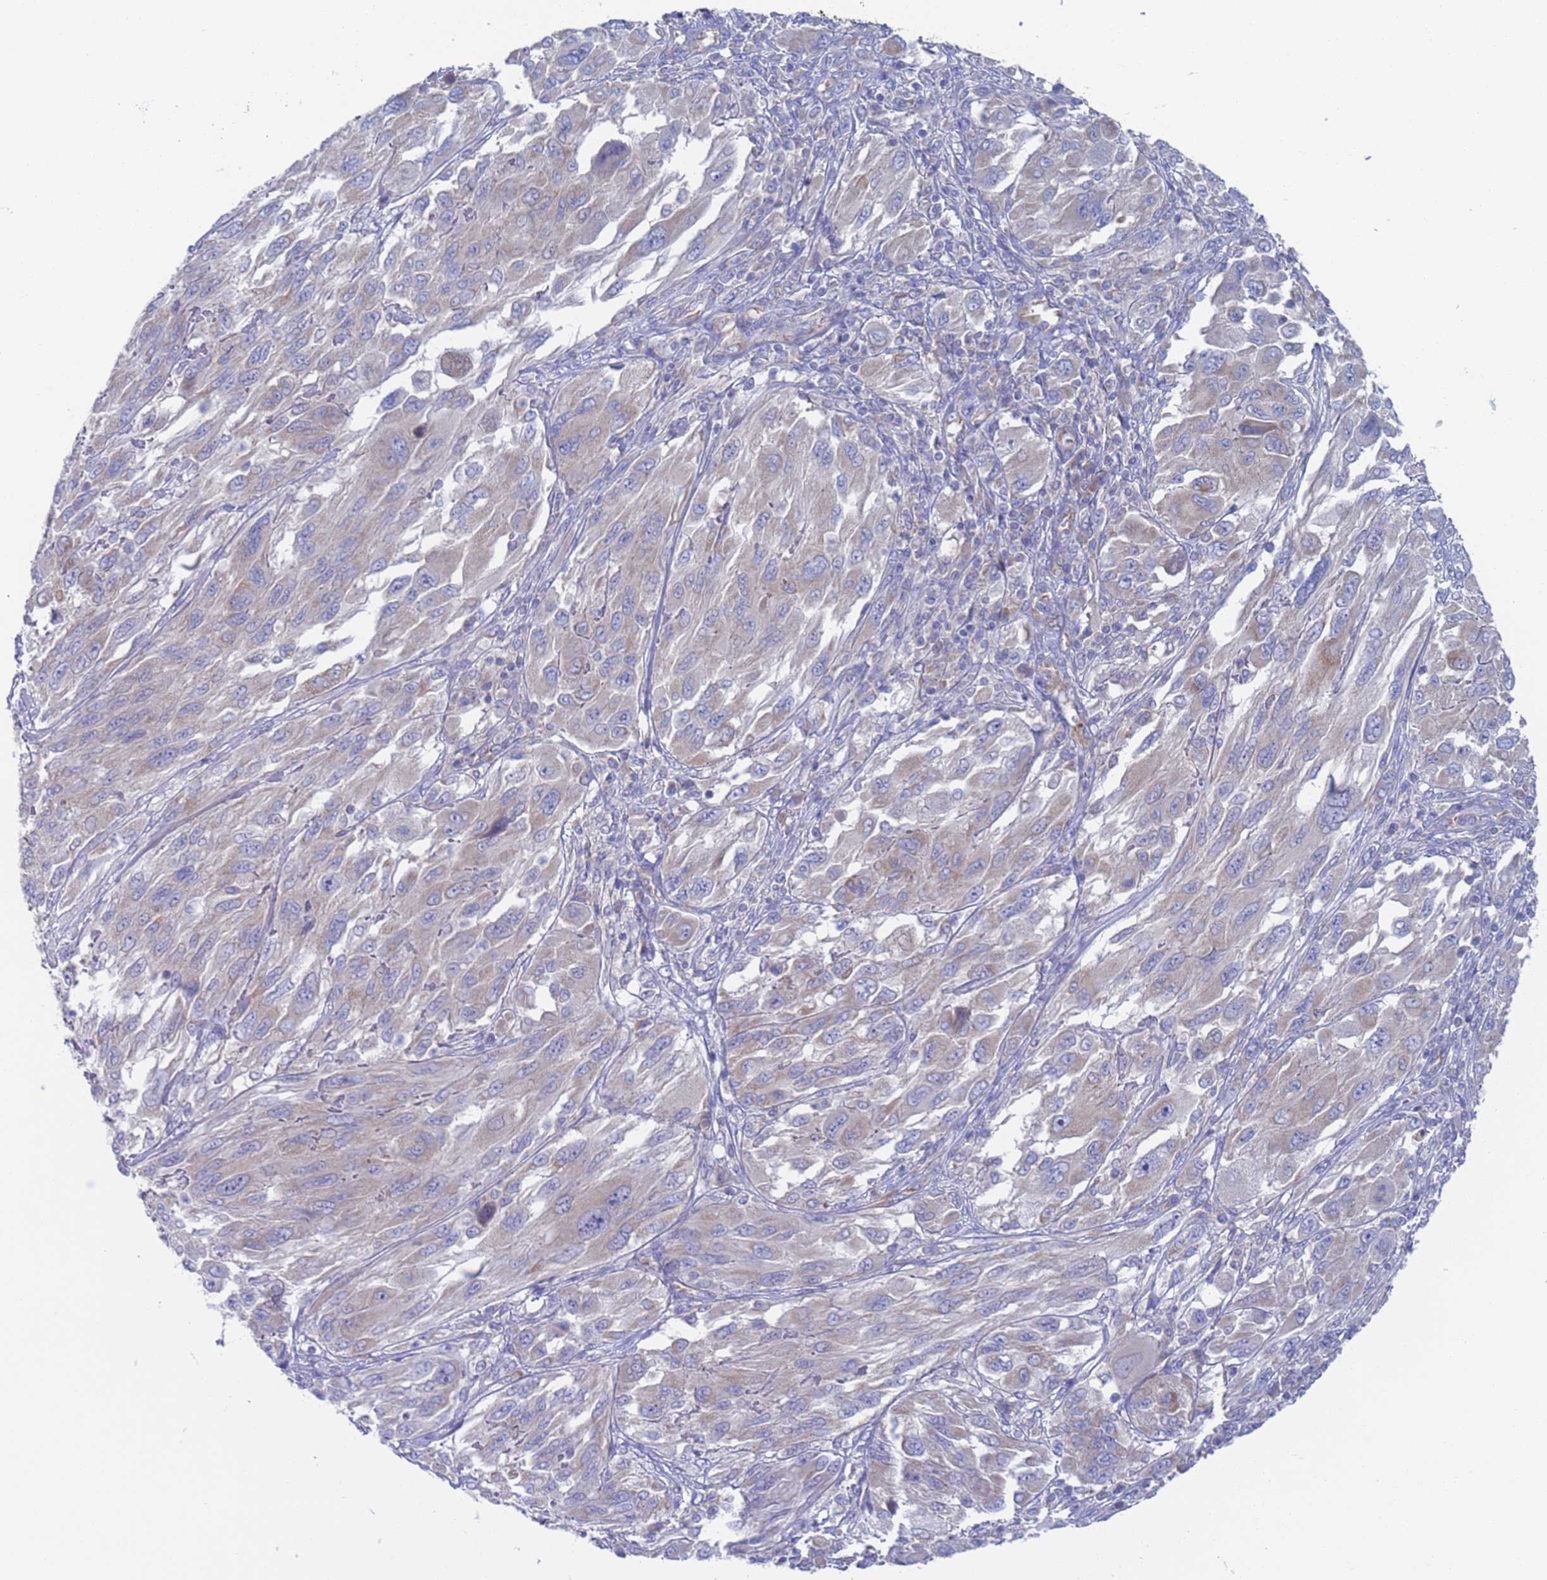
{"staining": {"intensity": "negative", "quantity": "none", "location": "none"}, "tissue": "melanoma", "cell_type": "Tumor cells", "image_type": "cancer", "snomed": [{"axis": "morphology", "description": "Malignant melanoma, NOS"}, {"axis": "topography", "description": "Skin"}], "caption": "IHC image of neoplastic tissue: melanoma stained with DAB displays no significant protein staining in tumor cells.", "gene": "PET117", "patient": {"sex": "female", "age": 91}}